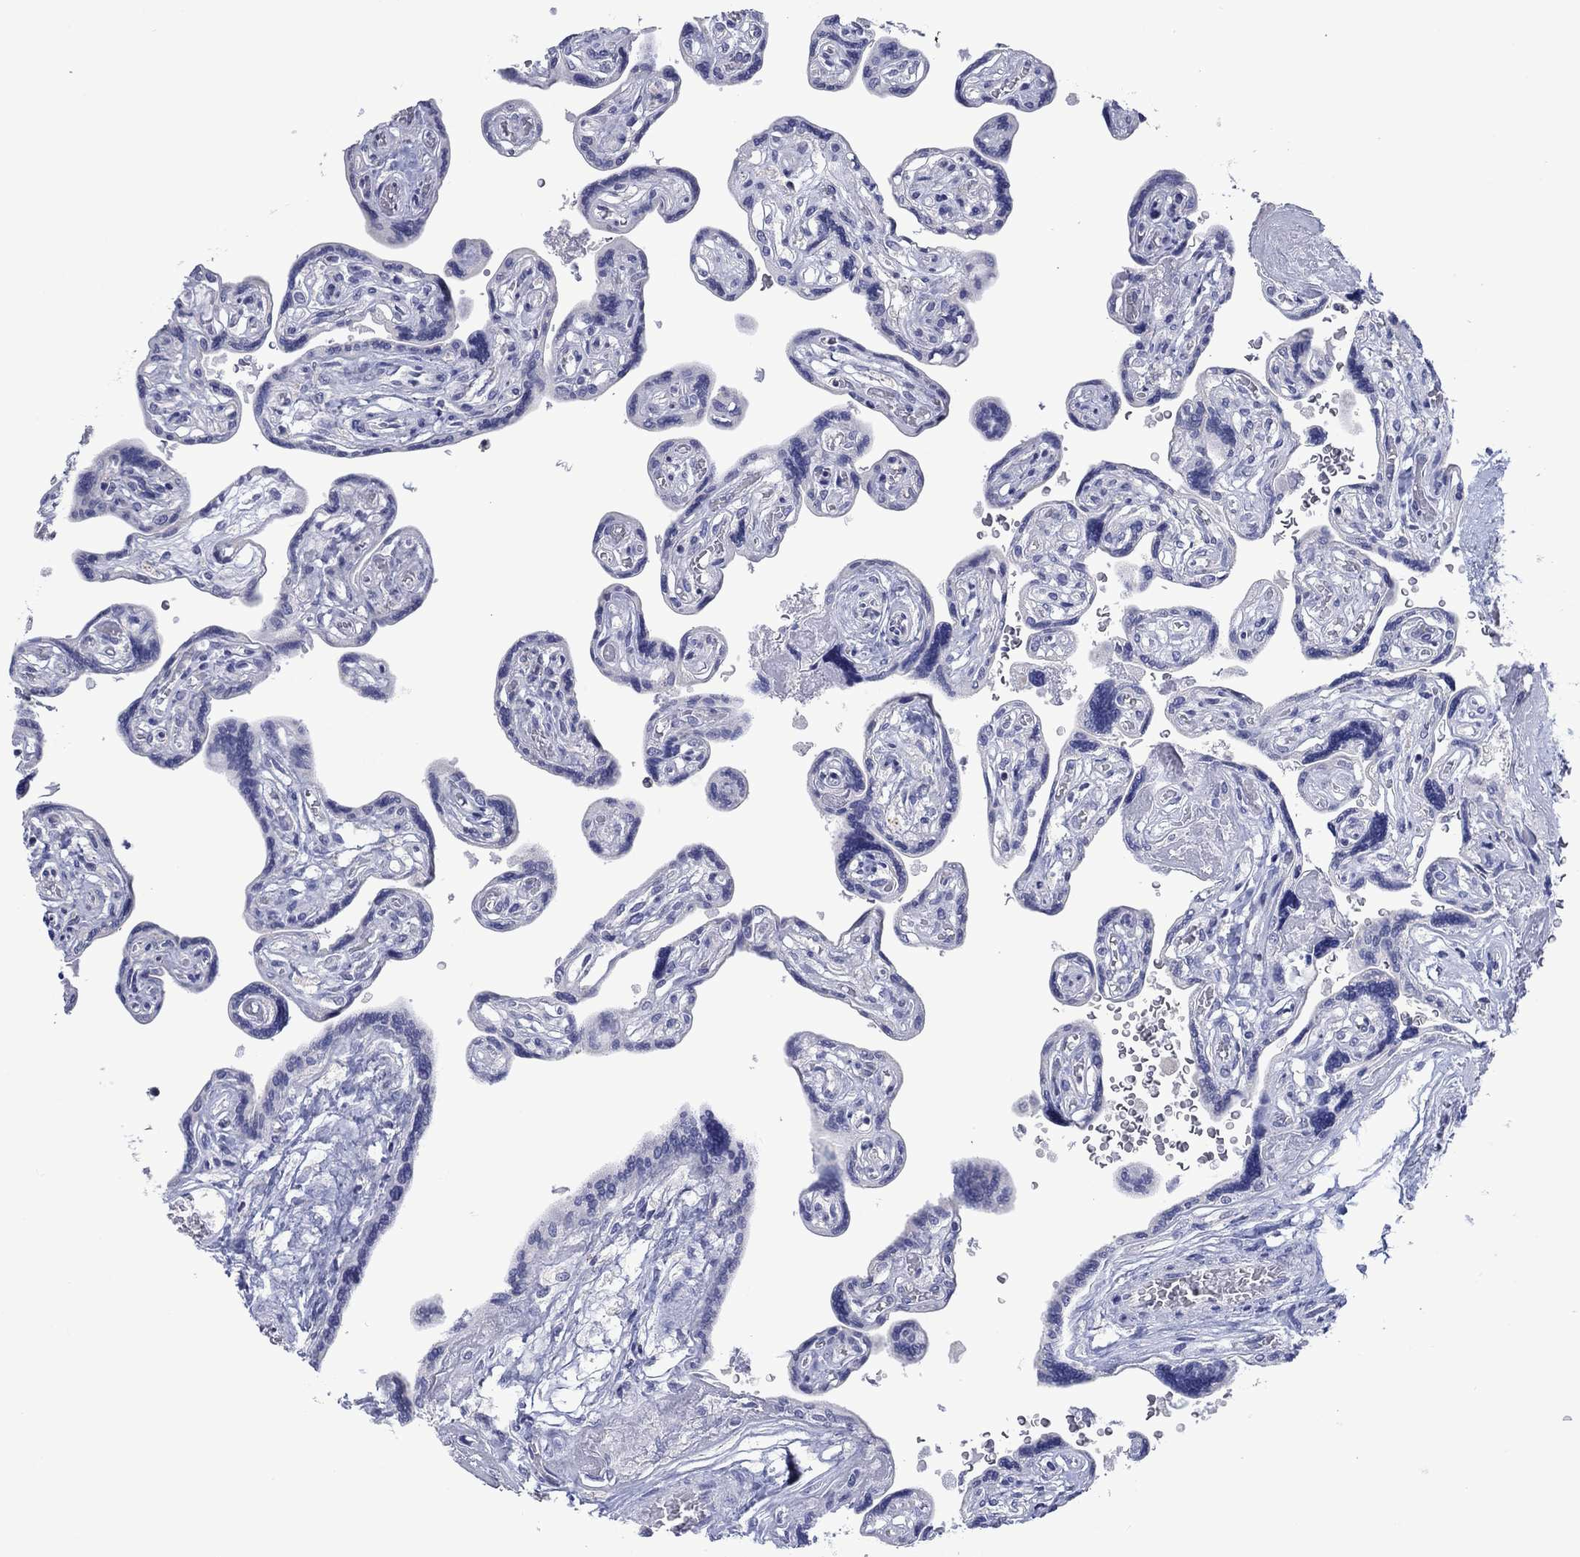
{"staining": {"intensity": "negative", "quantity": "none", "location": "none"}, "tissue": "placenta", "cell_type": "Decidual cells", "image_type": "normal", "snomed": [{"axis": "morphology", "description": "Normal tissue, NOS"}, {"axis": "topography", "description": "Placenta"}], "caption": "Immunohistochemical staining of normal placenta reveals no significant positivity in decidual cells.", "gene": "FER1L6", "patient": {"sex": "female", "age": 32}}